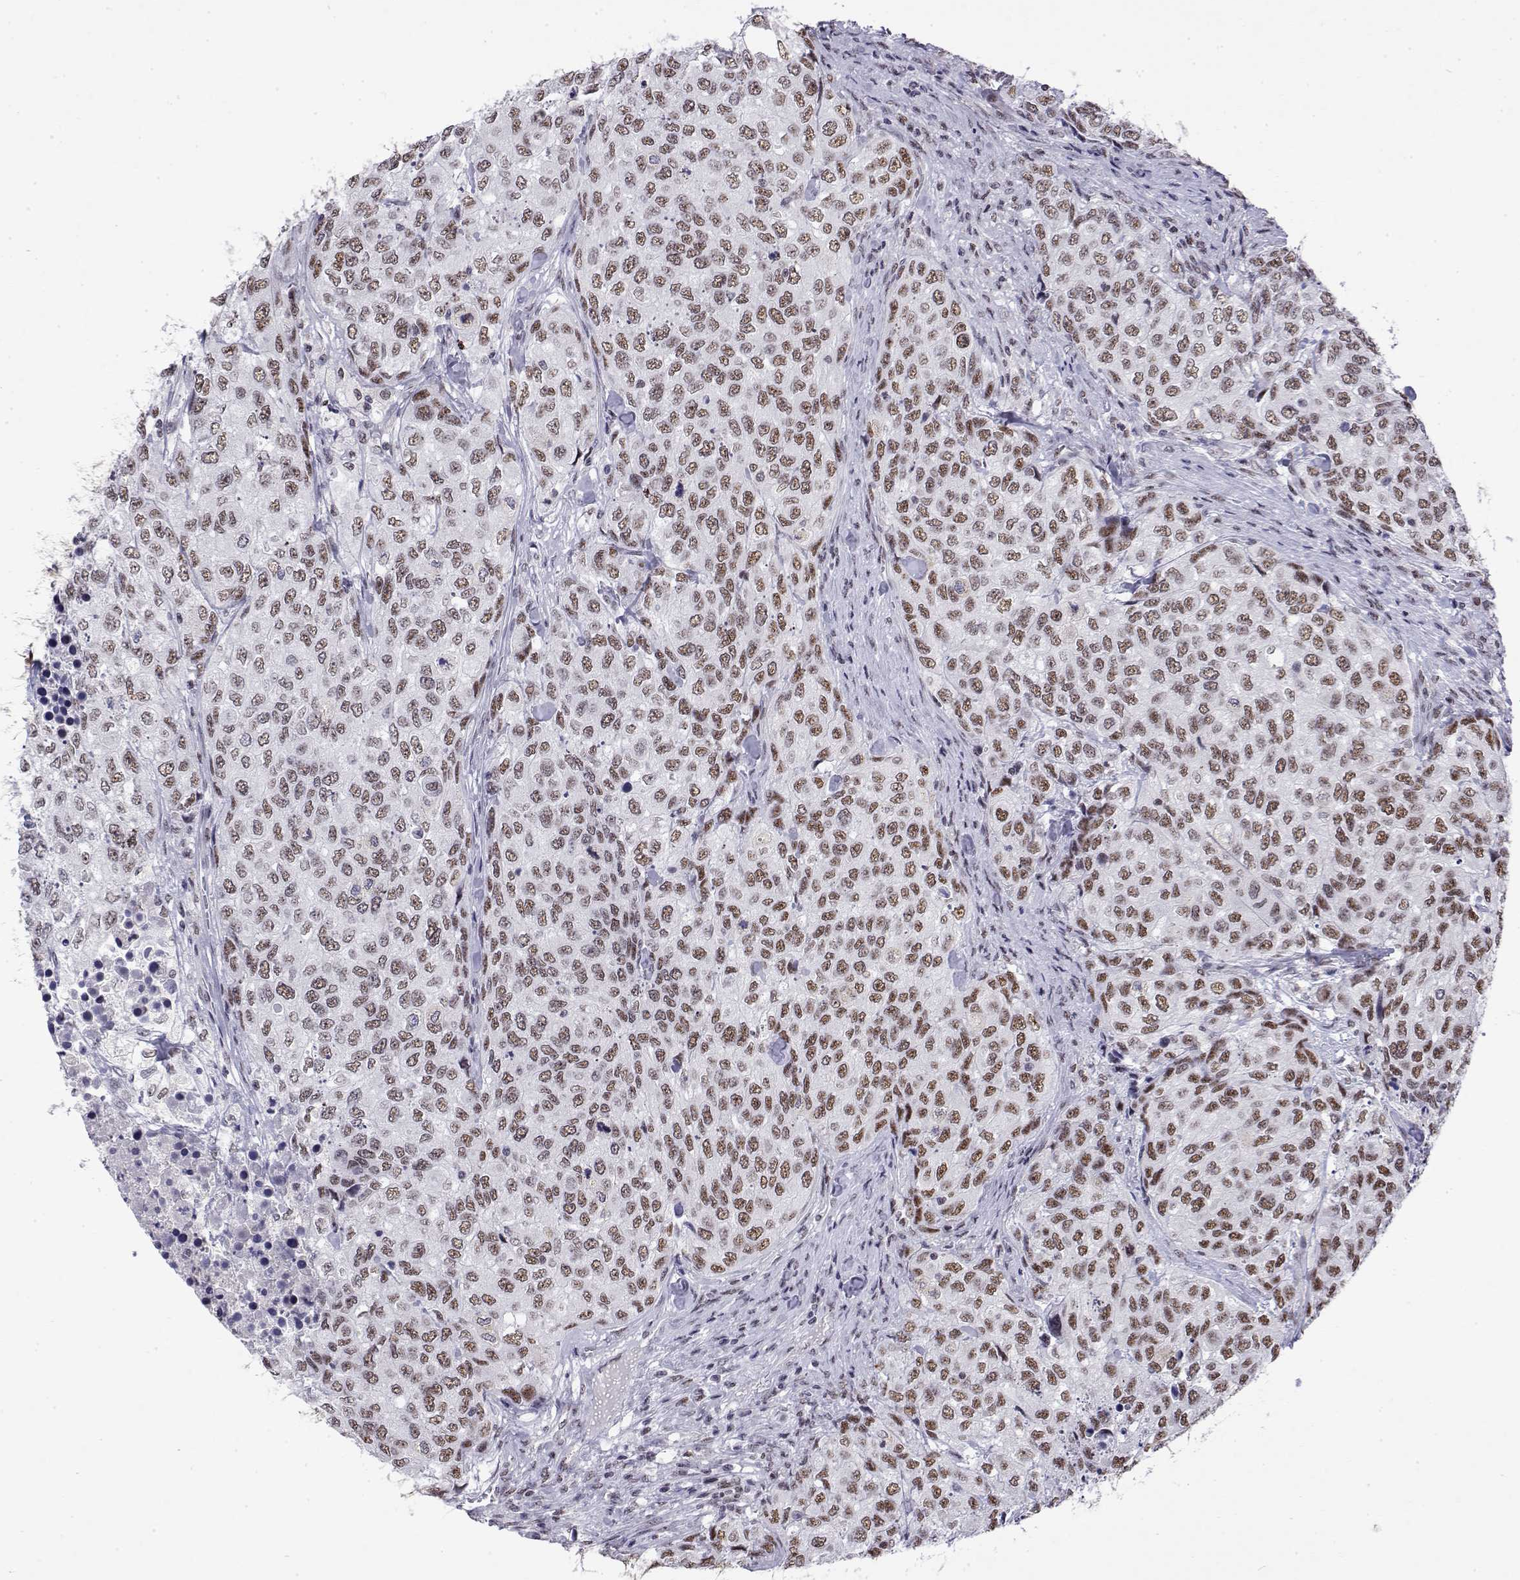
{"staining": {"intensity": "moderate", "quantity": ">75%", "location": "nuclear"}, "tissue": "urothelial cancer", "cell_type": "Tumor cells", "image_type": "cancer", "snomed": [{"axis": "morphology", "description": "Urothelial carcinoma, High grade"}, {"axis": "topography", "description": "Urinary bladder"}], "caption": "Immunohistochemistry (IHC) micrograph of neoplastic tissue: high-grade urothelial carcinoma stained using immunohistochemistry (IHC) shows medium levels of moderate protein expression localized specifically in the nuclear of tumor cells, appearing as a nuclear brown color.", "gene": "POLDIP3", "patient": {"sex": "female", "age": 78}}